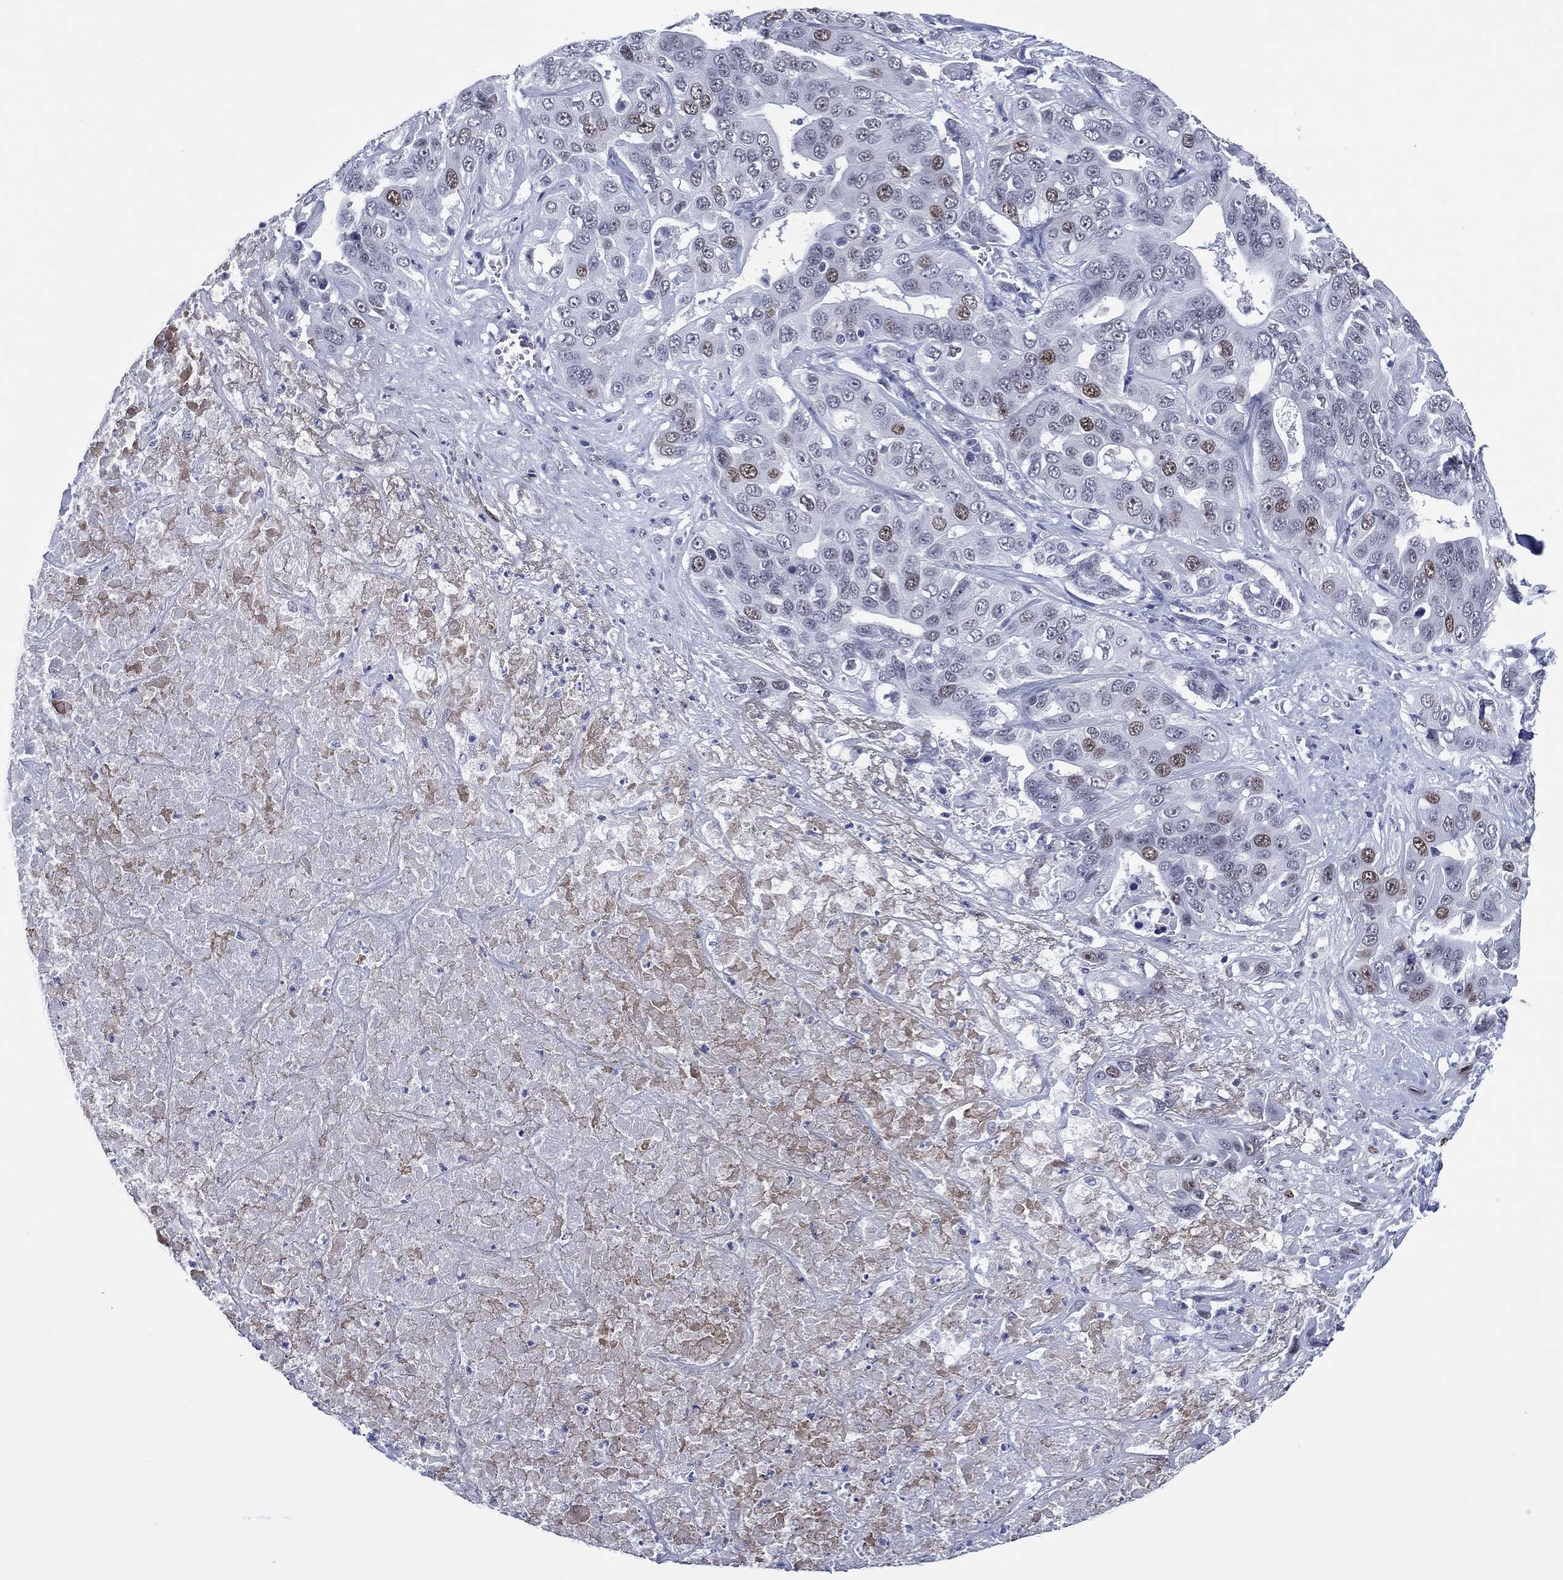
{"staining": {"intensity": "moderate", "quantity": "<25%", "location": "nuclear"}, "tissue": "liver cancer", "cell_type": "Tumor cells", "image_type": "cancer", "snomed": [{"axis": "morphology", "description": "Cholangiocarcinoma"}, {"axis": "topography", "description": "Liver"}], "caption": "Human liver cancer (cholangiocarcinoma) stained with a brown dye reveals moderate nuclear positive staining in approximately <25% of tumor cells.", "gene": "GATA6", "patient": {"sex": "female", "age": 52}}